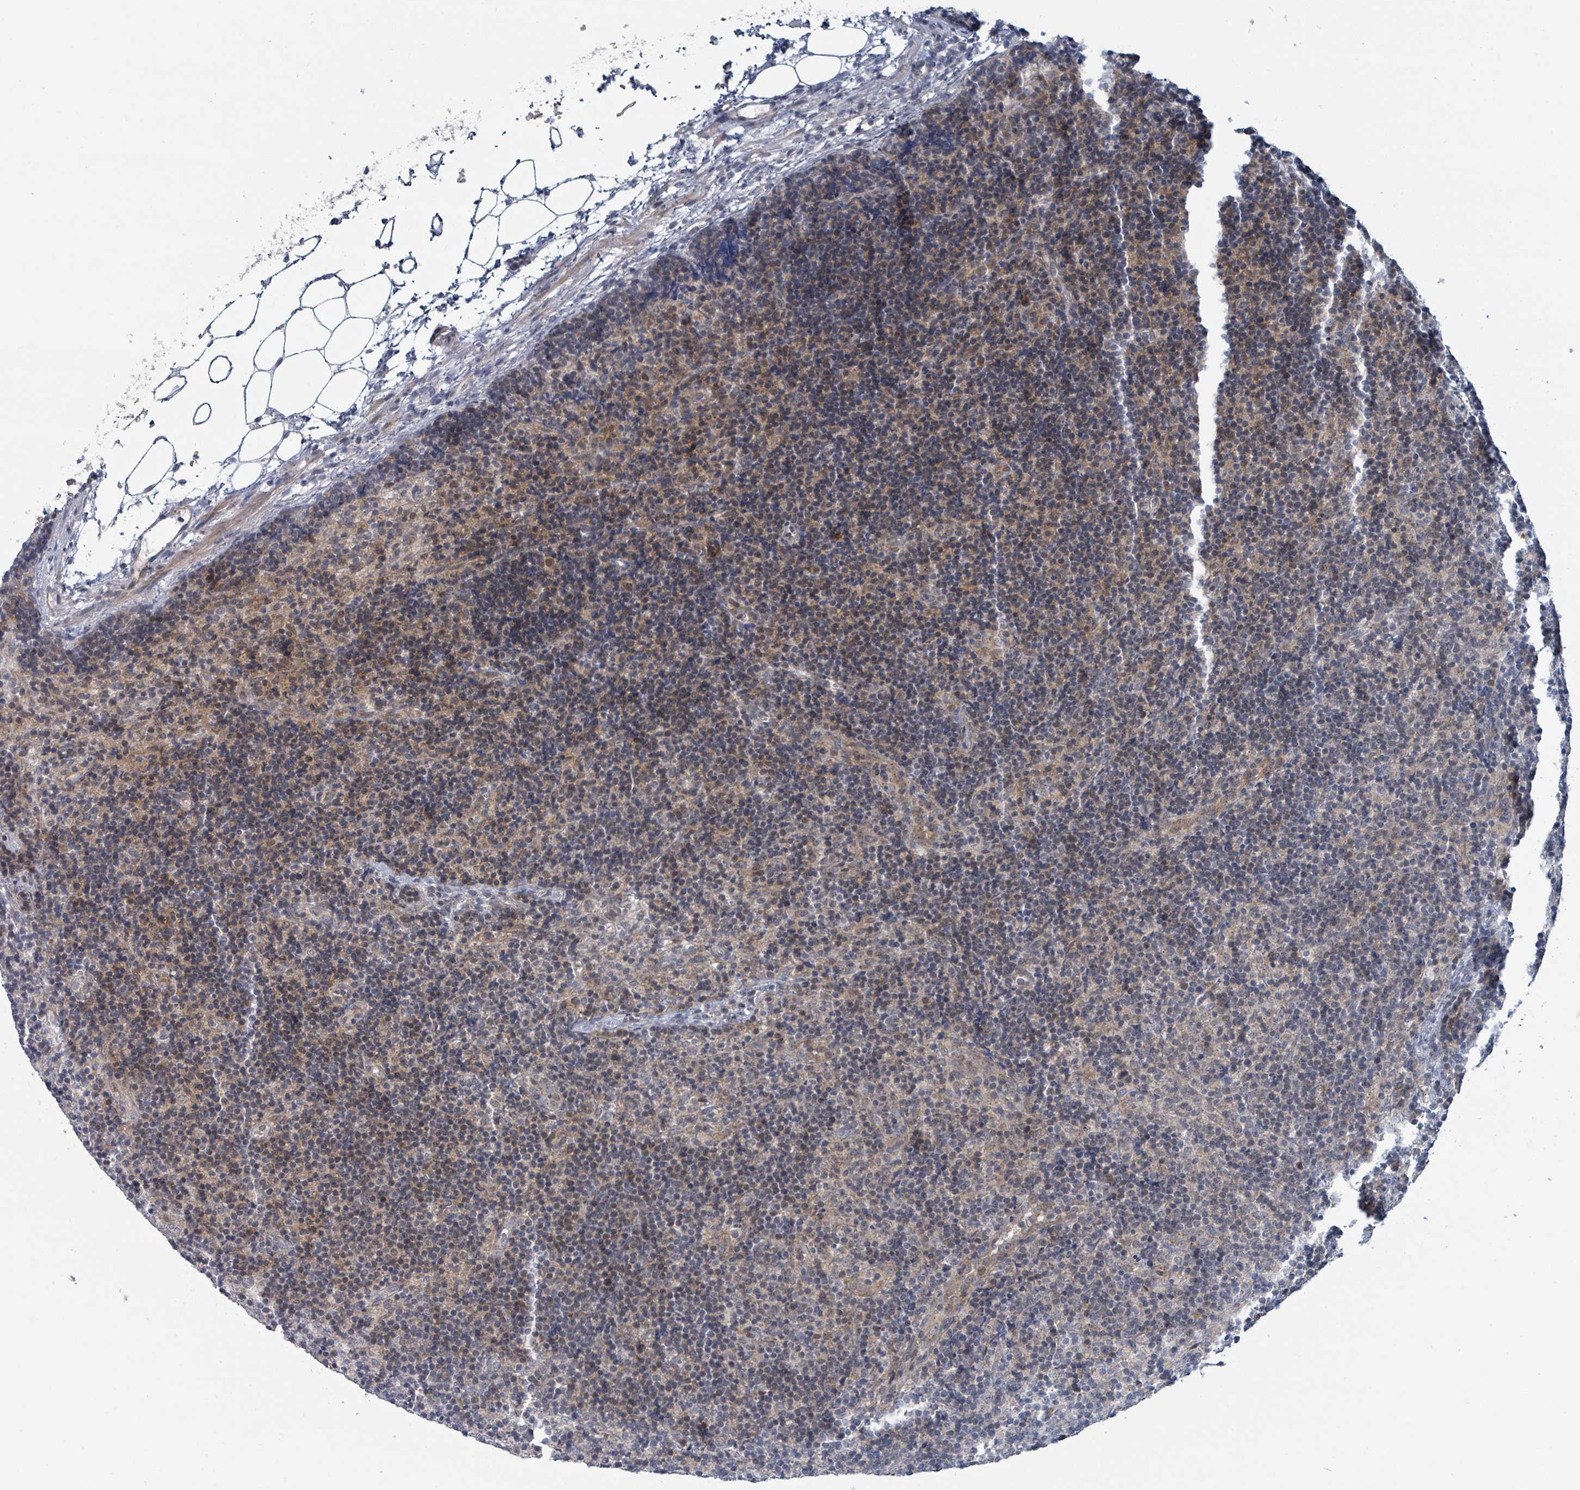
{"staining": {"intensity": "negative", "quantity": "none", "location": "none"}, "tissue": "lymph node", "cell_type": "Germinal center cells", "image_type": "normal", "snomed": [{"axis": "morphology", "description": "Normal tissue, NOS"}, {"axis": "topography", "description": "Lymph node"}], "caption": "The photomicrograph exhibits no significant expression in germinal center cells of lymph node. The staining is performed using DAB (3,3'-diaminobenzidine) brown chromogen with nuclei counter-stained in using hematoxylin.", "gene": "COL5A3", "patient": {"sex": "female", "age": 30}}